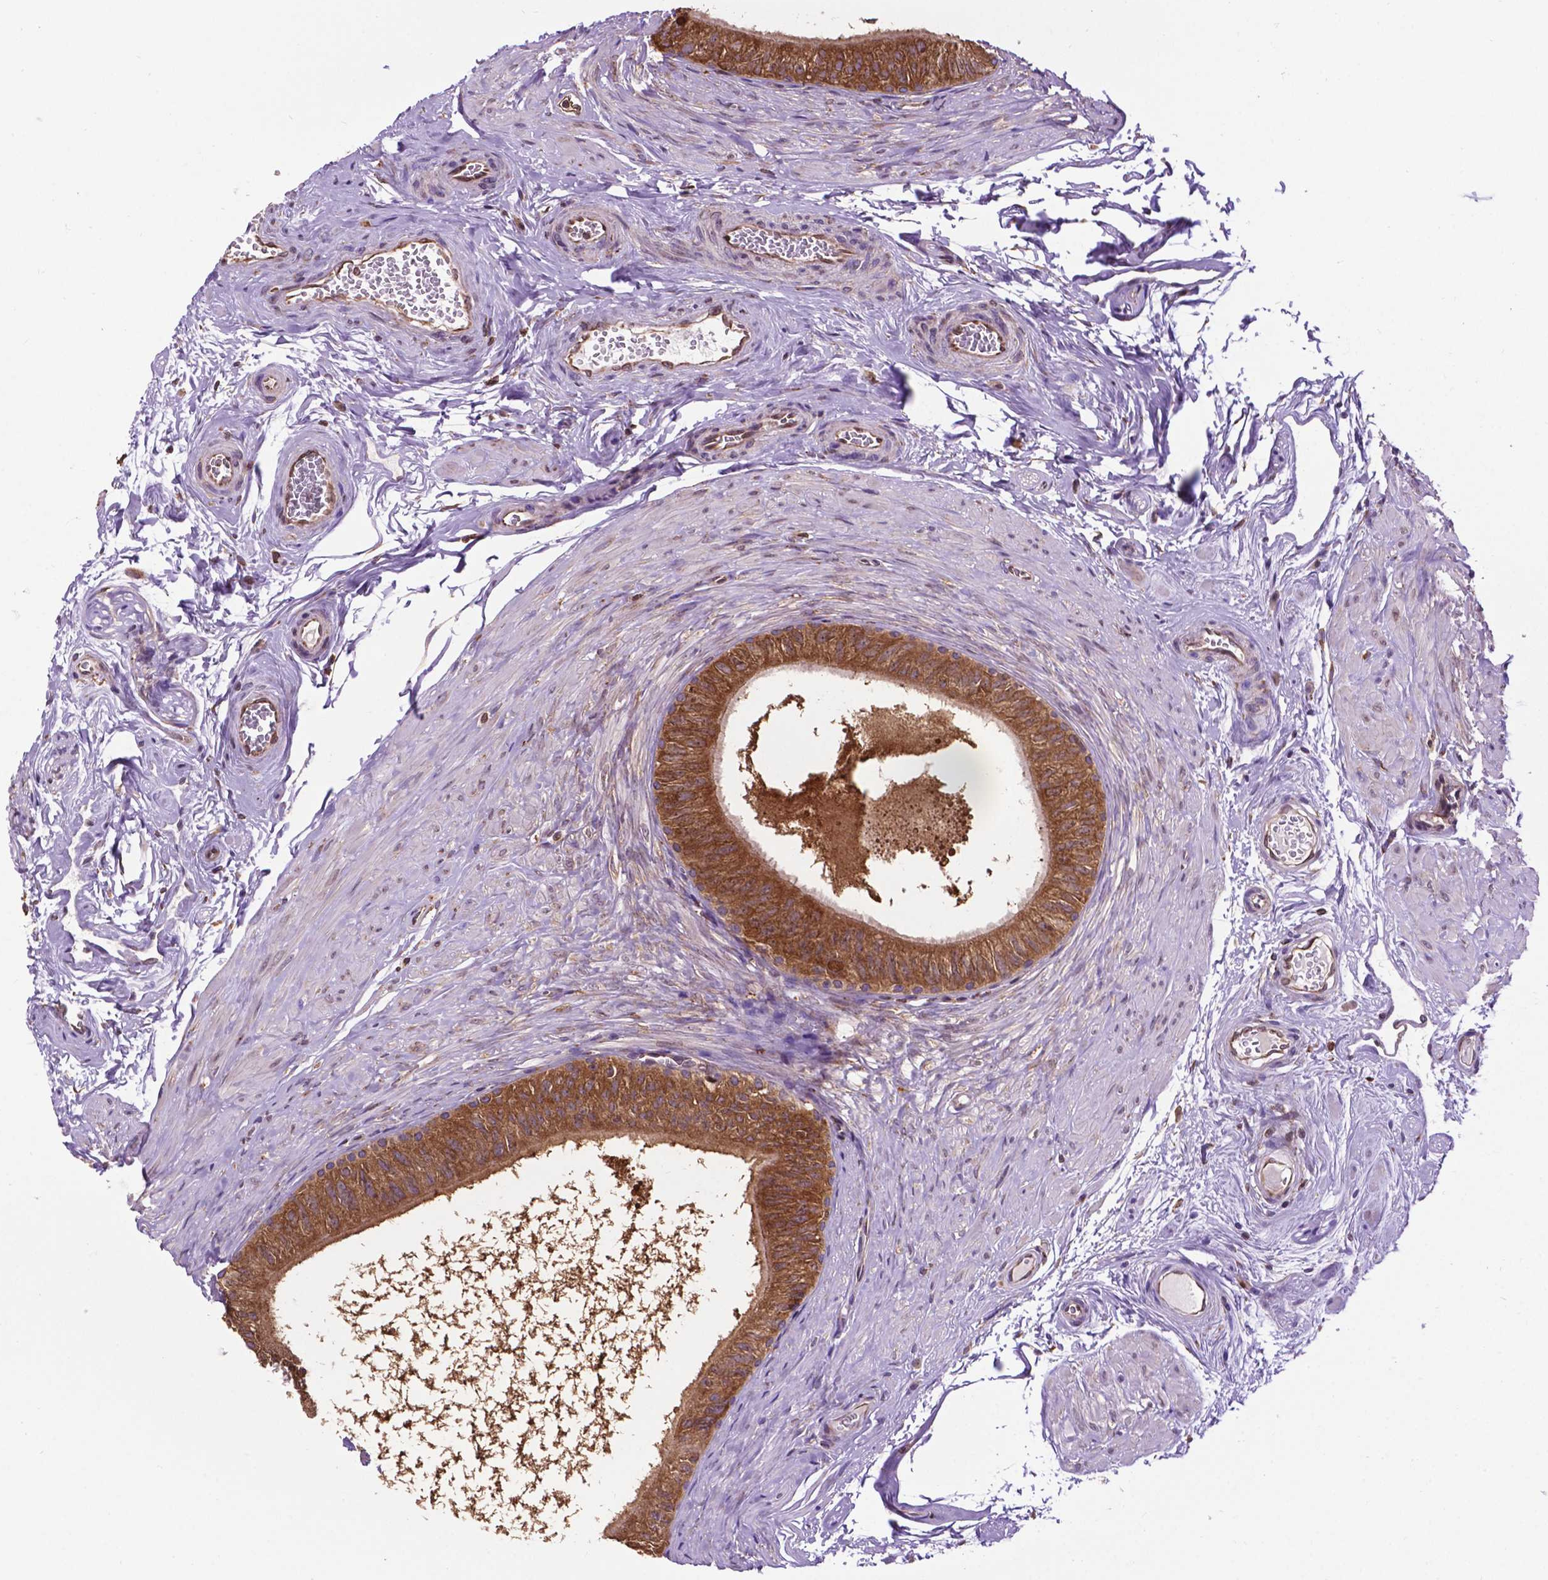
{"staining": {"intensity": "strong", "quantity": ">75%", "location": "cytoplasmic/membranous"}, "tissue": "epididymis", "cell_type": "Glandular cells", "image_type": "normal", "snomed": [{"axis": "morphology", "description": "Normal tissue, NOS"}, {"axis": "topography", "description": "Epididymis"}], "caption": "Protein expression analysis of unremarkable epididymis exhibits strong cytoplasmic/membranous staining in approximately >75% of glandular cells. (Brightfield microscopy of DAB IHC at high magnification).", "gene": "GANAB", "patient": {"sex": "male", "age": 36}}